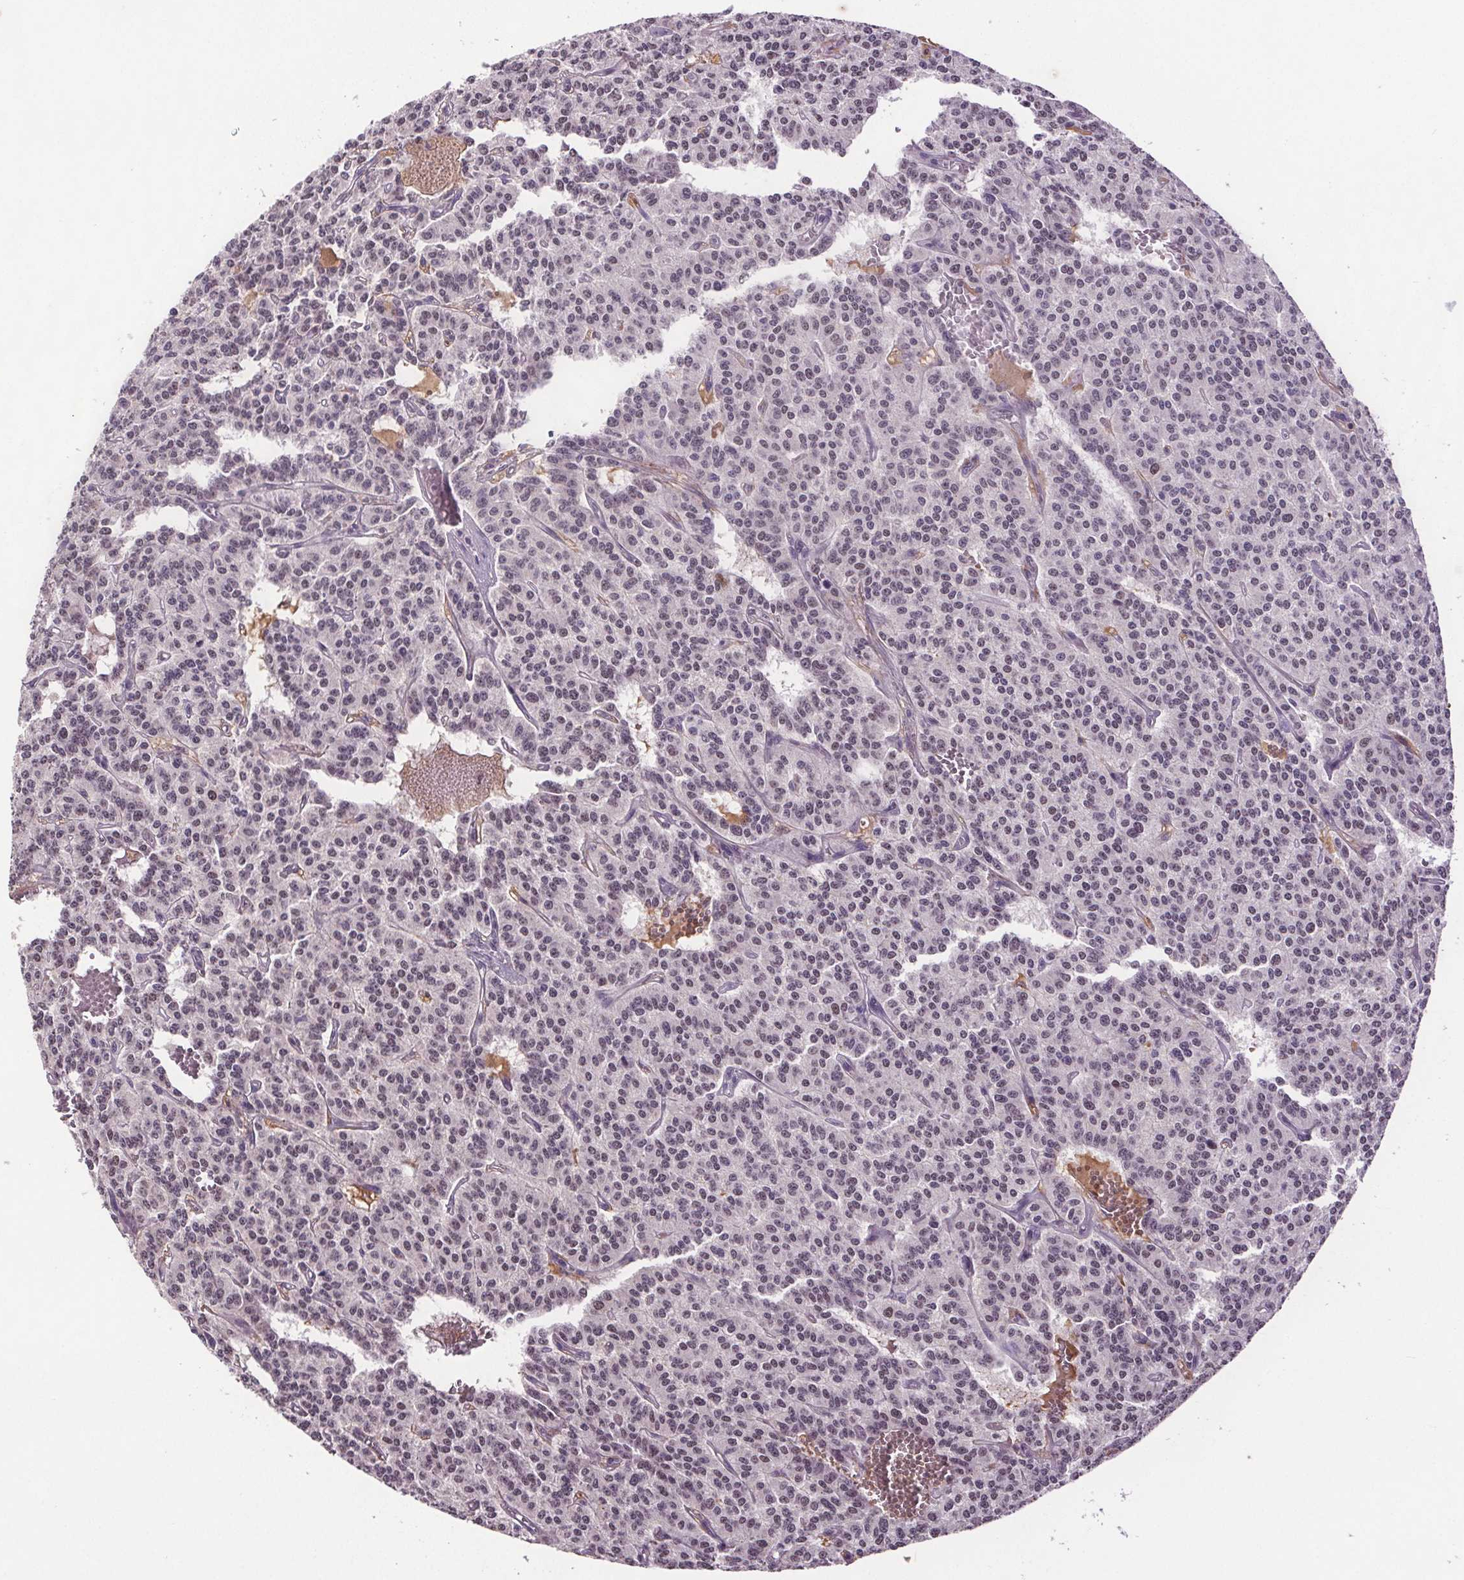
{"staining": {"intensity": "weak", "quantity": "<25%", "location": "nuclear"}, "tissue": "carcinoid", "cell_type": "Tumor cells", "image_type": "cancer", "snomed": [{"axis": "morphology", "description": "Carcinoid, malignant, NOS"}, {"axis": "topography", "description": "Lung"}], "caption": "Carcinoid was stained to show a protein in brown. There is no significant staining in tumor cells.", "gene": "CENPF", "patient": {"sex": "female", "age": 71}}